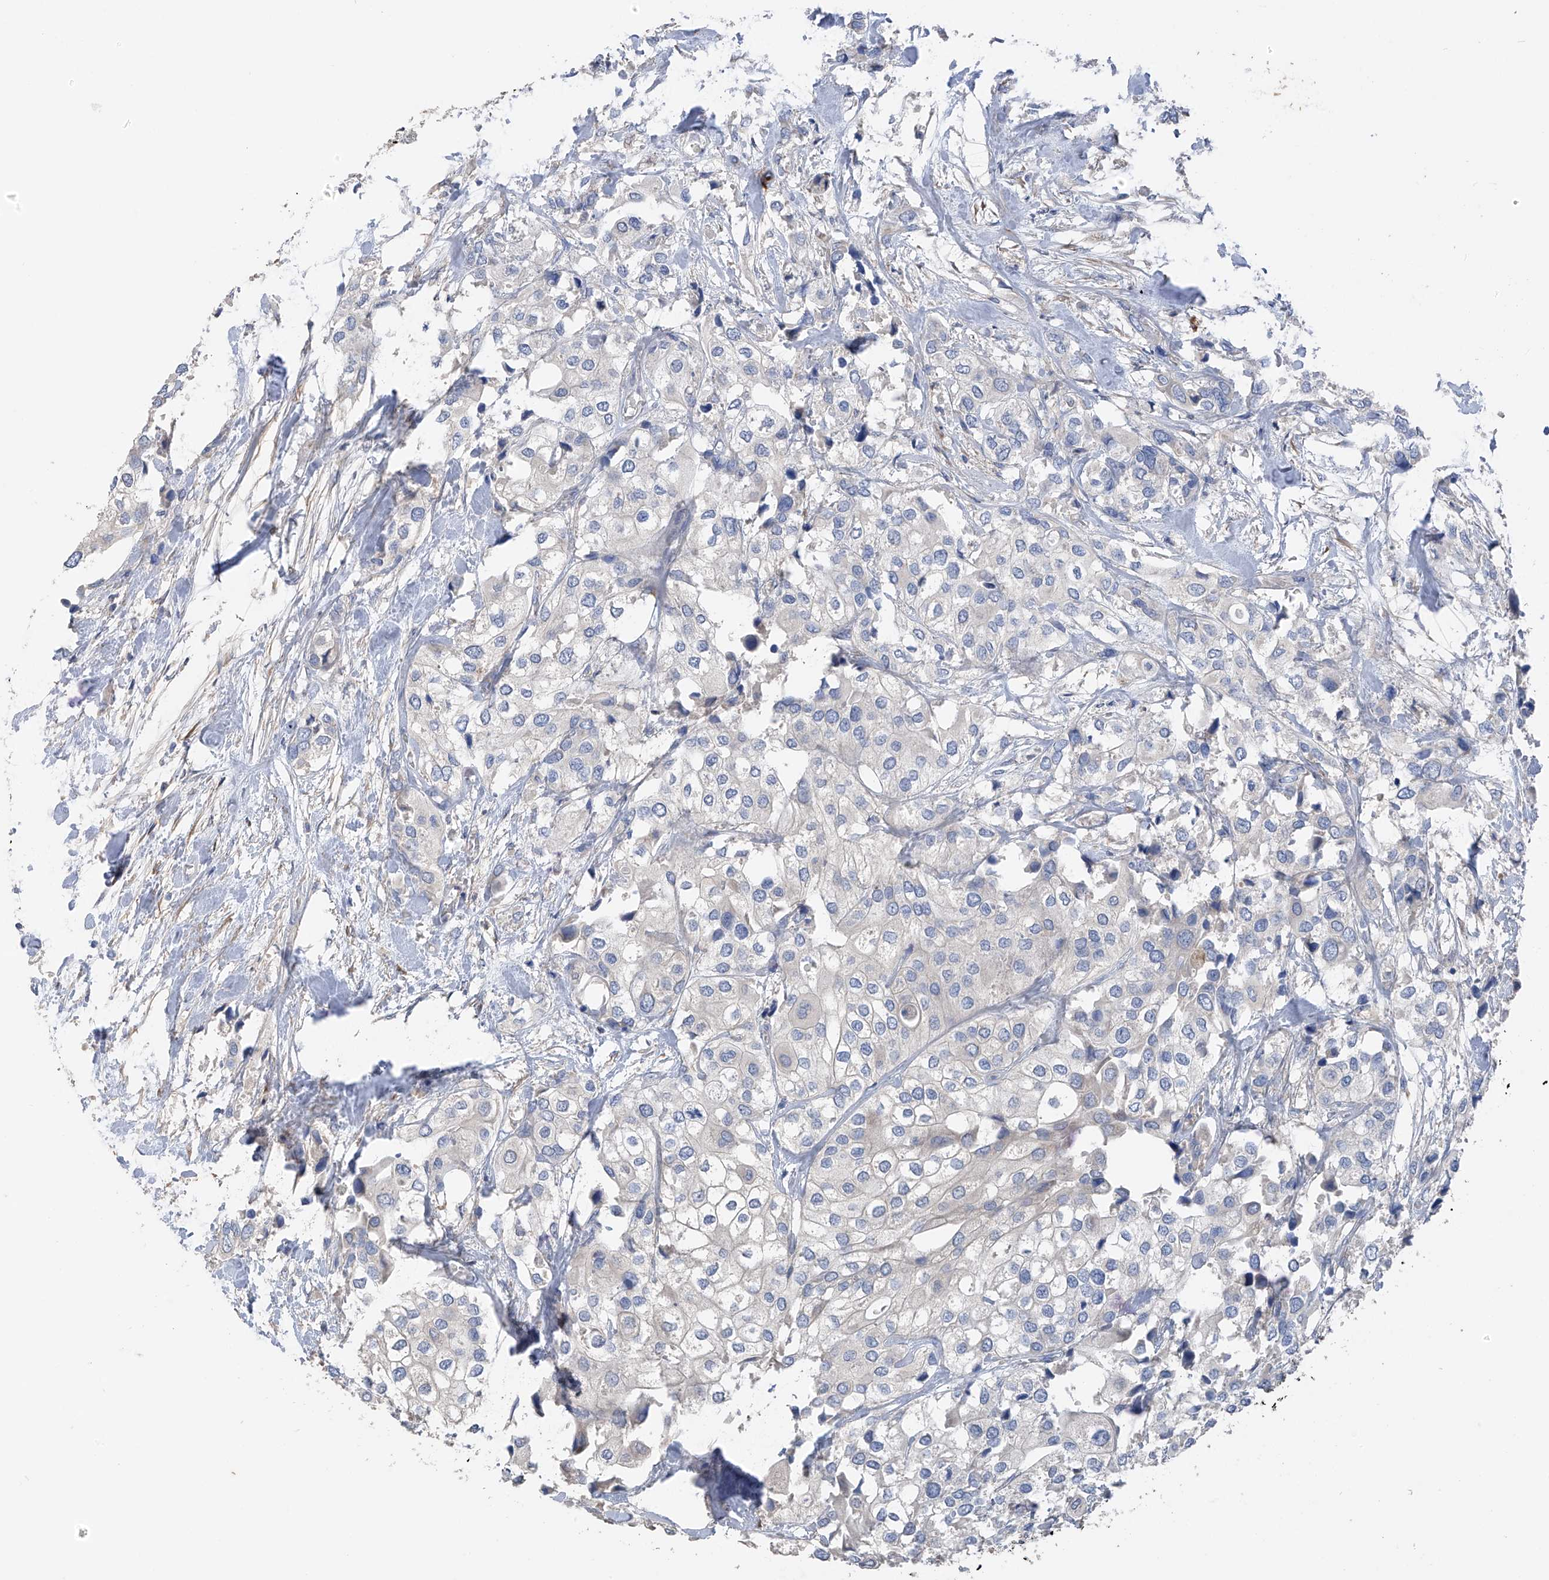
{"staining": {"intensity": "negative", "quantity": "none", "location": "none"}, "tissue": "urothelial cancer", "cell_type": "Tumor cells", "image_type": "cancer", "snomed": [{"axis": "morphology", "description": "Urothelial carcinoma, High grade"}, {"axis": "topography", "description": "Urinary bladder"}], "caption": "There is no significant positivity in tumor cells of urothelial carcinoma (high-grade). (DAB IHC with hematoxylin counter stain).", "gene": "GALNTL6", "patient": {"sex": "male", "age": 64}}